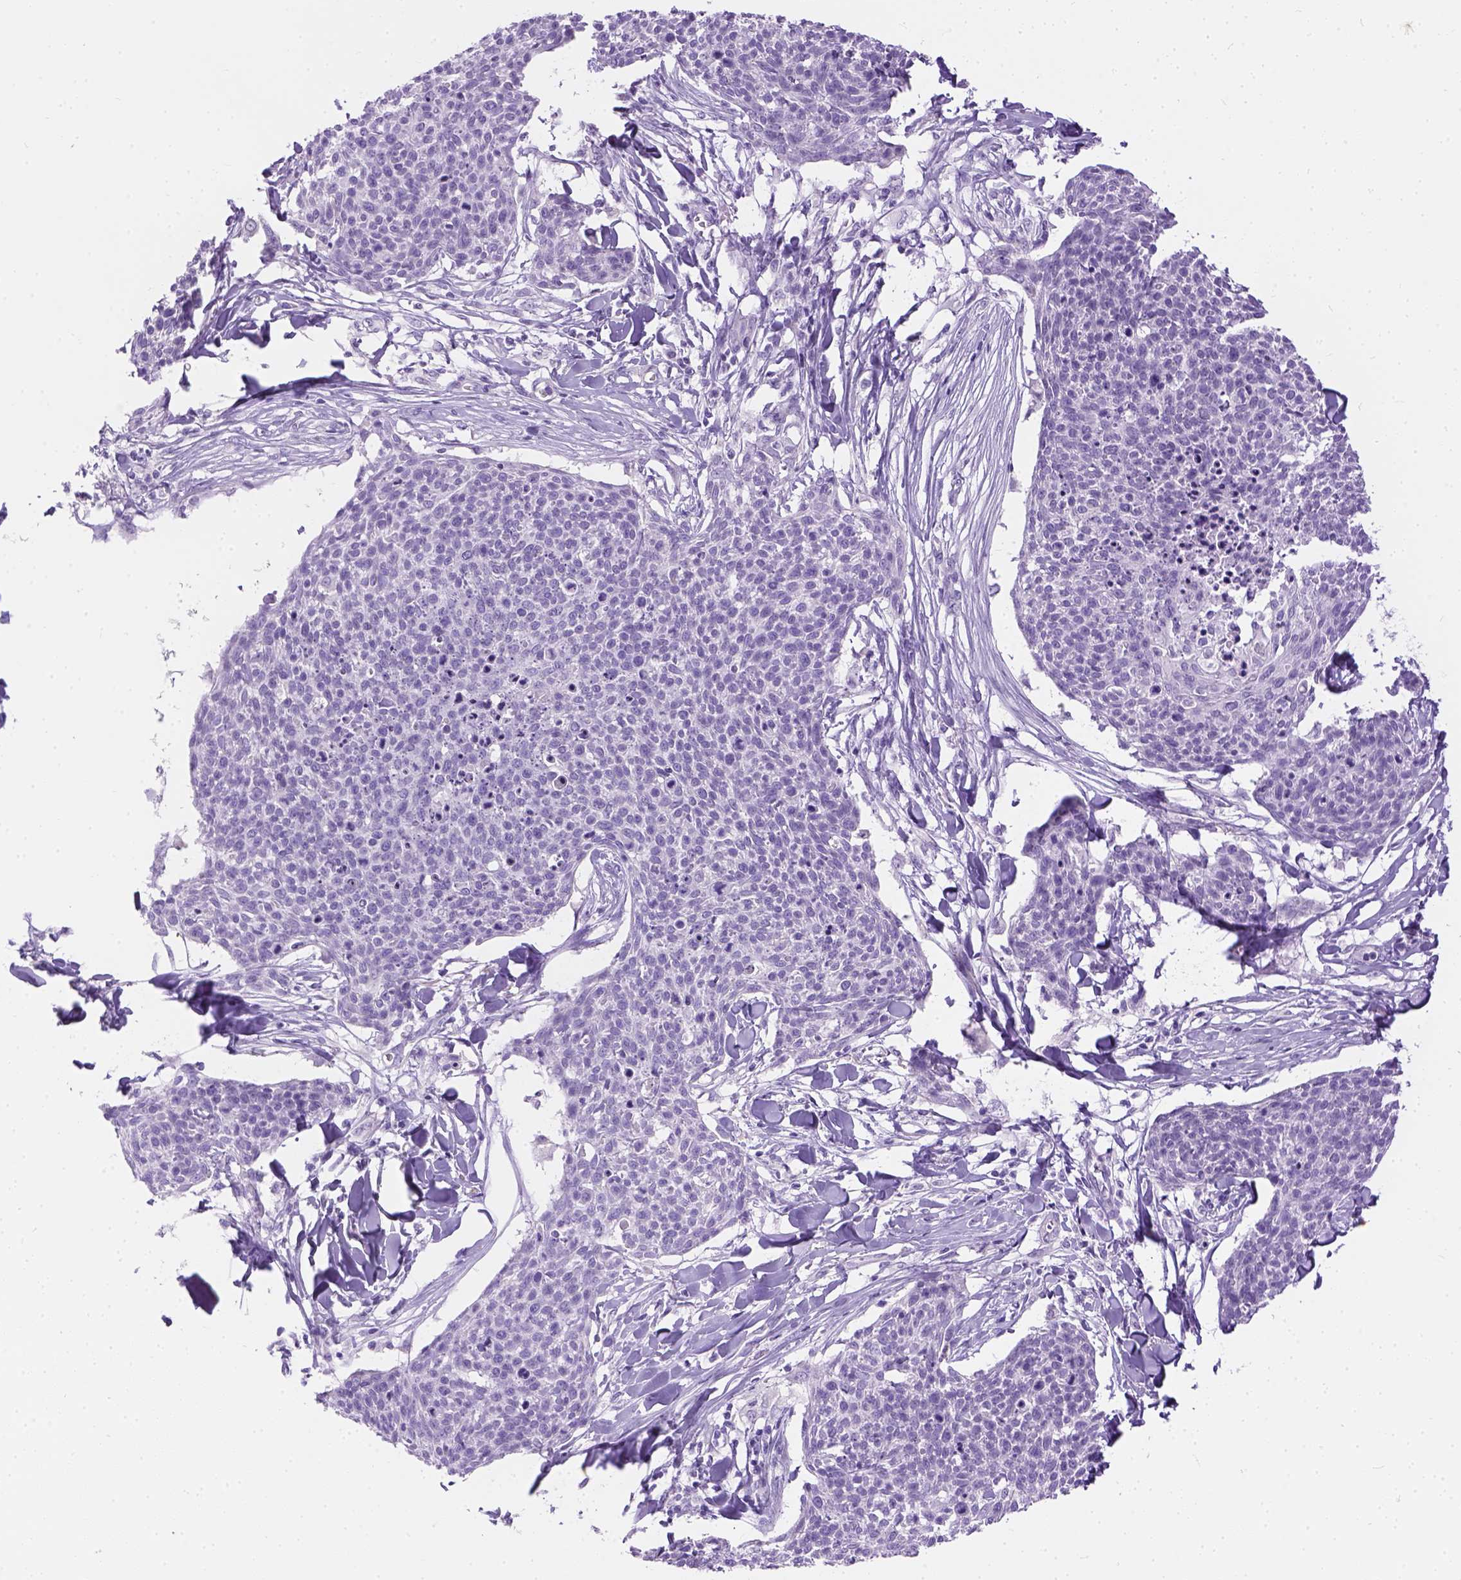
{"staining": {"intensity": "negative", "quantity": "none", "location": "none"}, "tissue": "skin cancer", "cell_type": "Tumor cells", "image_type": "cancer", "snomed": [{"axis": "morphology", "description": "Squamous cell carcinoma, NOS"}, {"axis": "topography", "description": "Skin"}, {"axis": "topography", "description": "Vulva"}], "caption": "The micrograph shows no significant positivity in tumor cells of skin cancer (squamous cell carcinoma). (DAB IHC, high magnification).", "gene": "TMEM38A", "patient": {"sex": "female", "age": 75}}